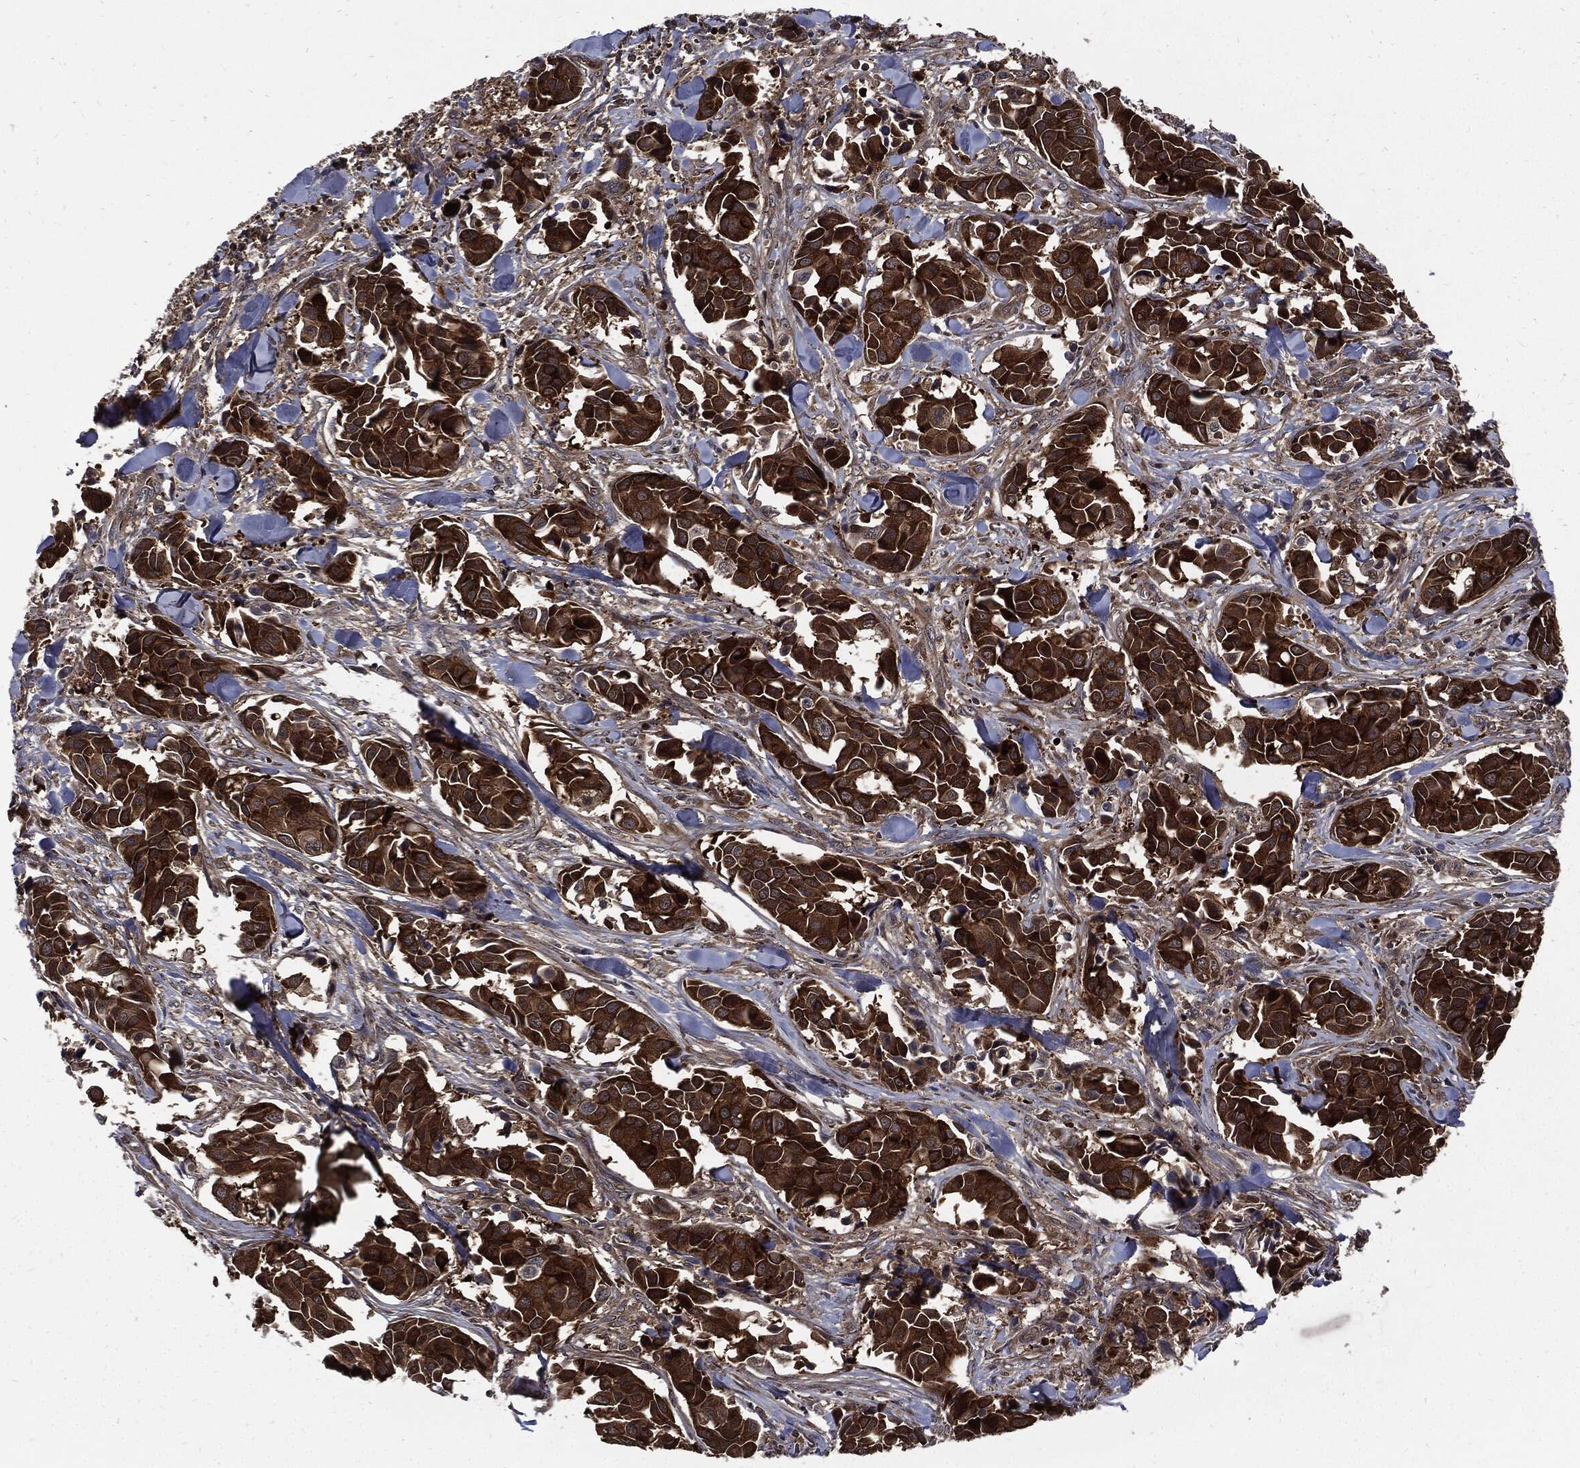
{"staining": {"intensity": "strong", "quantity": ">75%", "location": "cytoplasmic/membranous"}, "tissue": "head and neck cancer", "cell_type": "Tumor cells", "image_type": "cancer", "snomed": [{"axis": "morphology", "description": "Adenocarcinoma, NOS"}, {"axis": "topography", "description": "Head-Neck"}], "caption": "About >75% of tumor cells in human head and neck cancer demonstrate strong cytoplasmic/membranous protein positivity as visualized by brown immunohistochemical staining.", "gene": "CLU", "patient": {"sex": "male", "age": 76}}